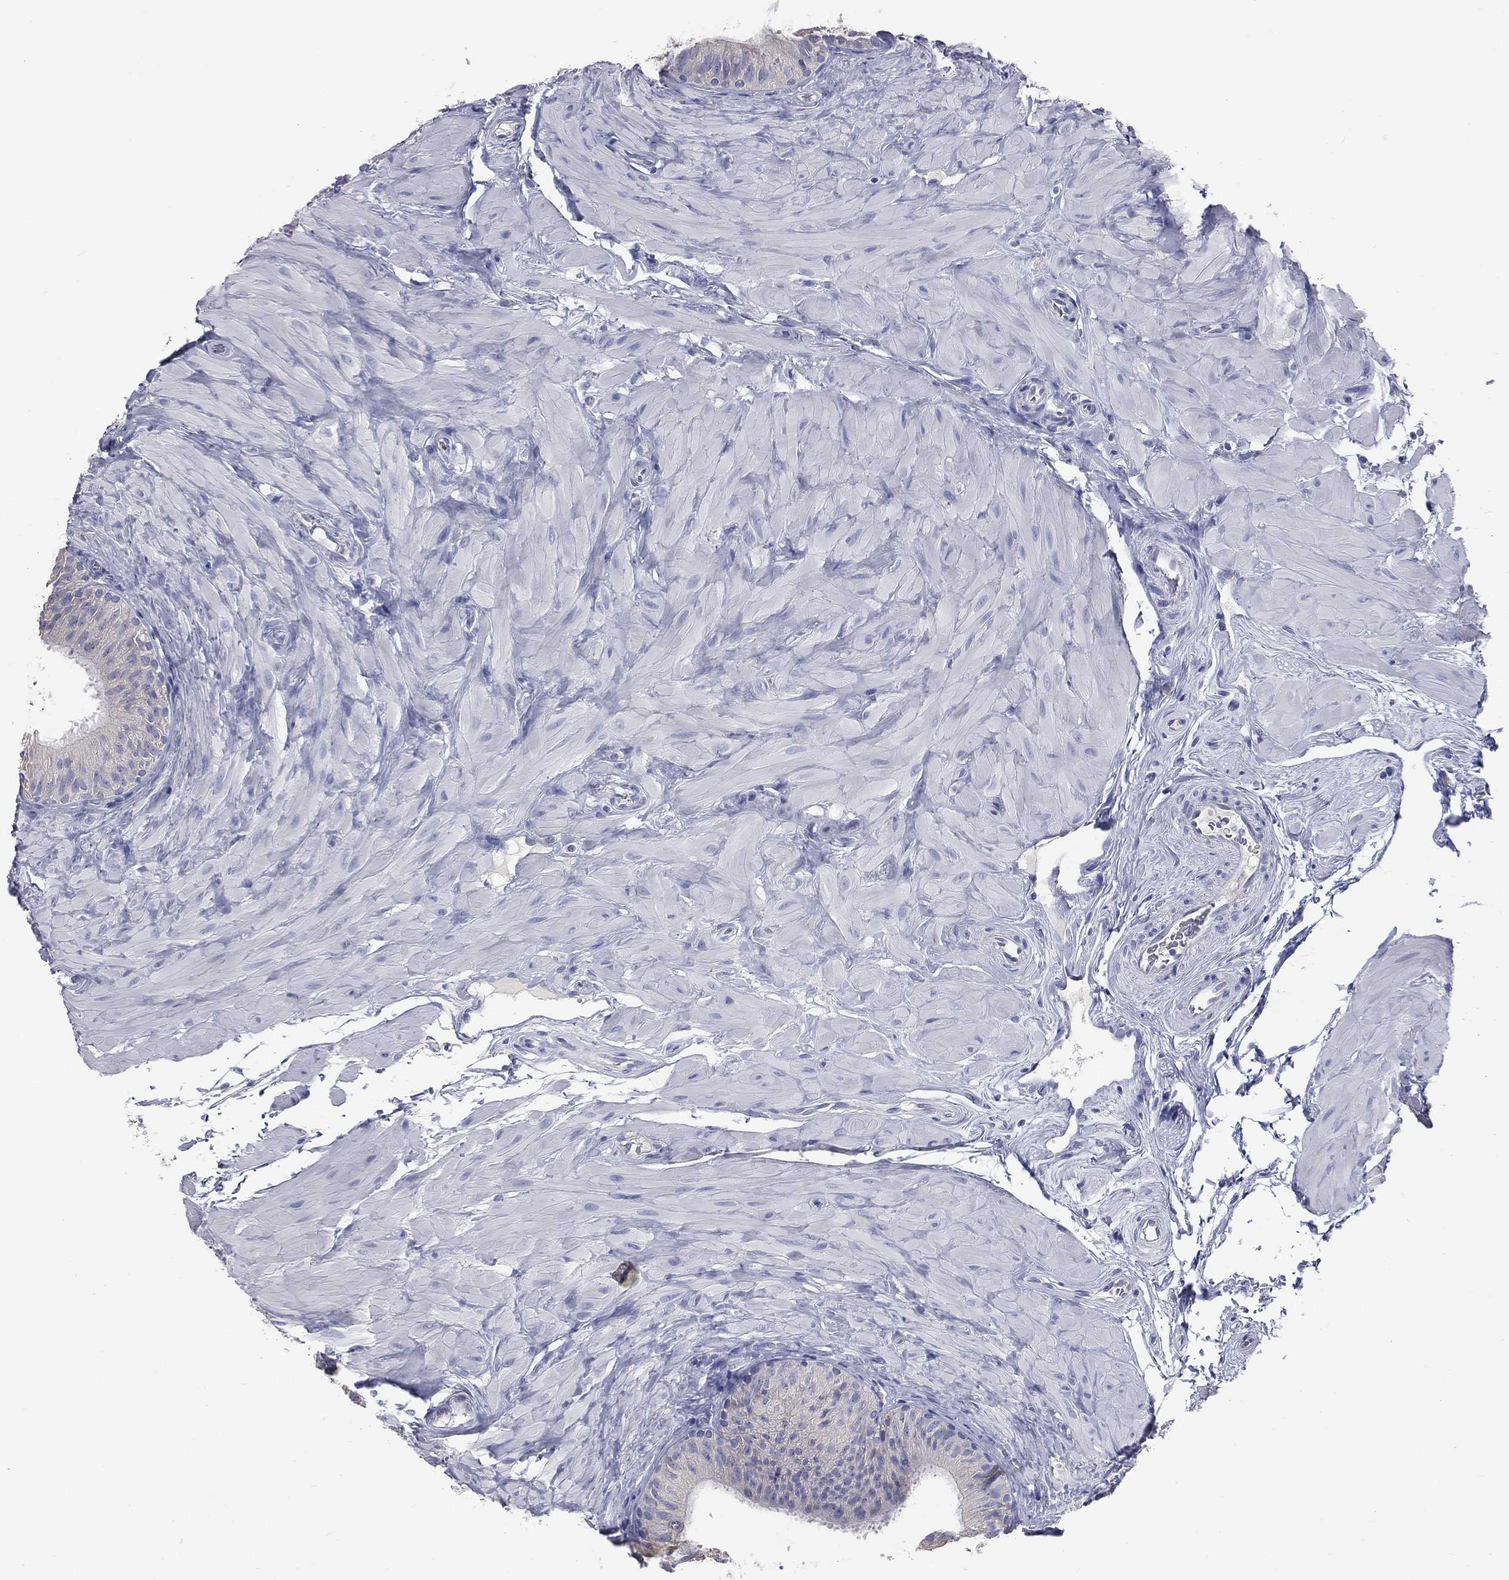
{"staining": {"intensity": "negative", "quantity": "none", "location": "none"}, "tissue": "epididymis", "cell_type": "Glandular cells", "image_type": "normal", "snomed": [{"axis": "morphology", "description": "Normal tissue, NOS"}, {"axis": "topography", "description": "Epididymis"}], "caption": "Immunohistochemistry micrograph of normal human epididymis stained for a protein (brown), which reveals no positivity in glandular cells.", "gene": "STK31", "patient": {"sex": "male", "age": 34}}